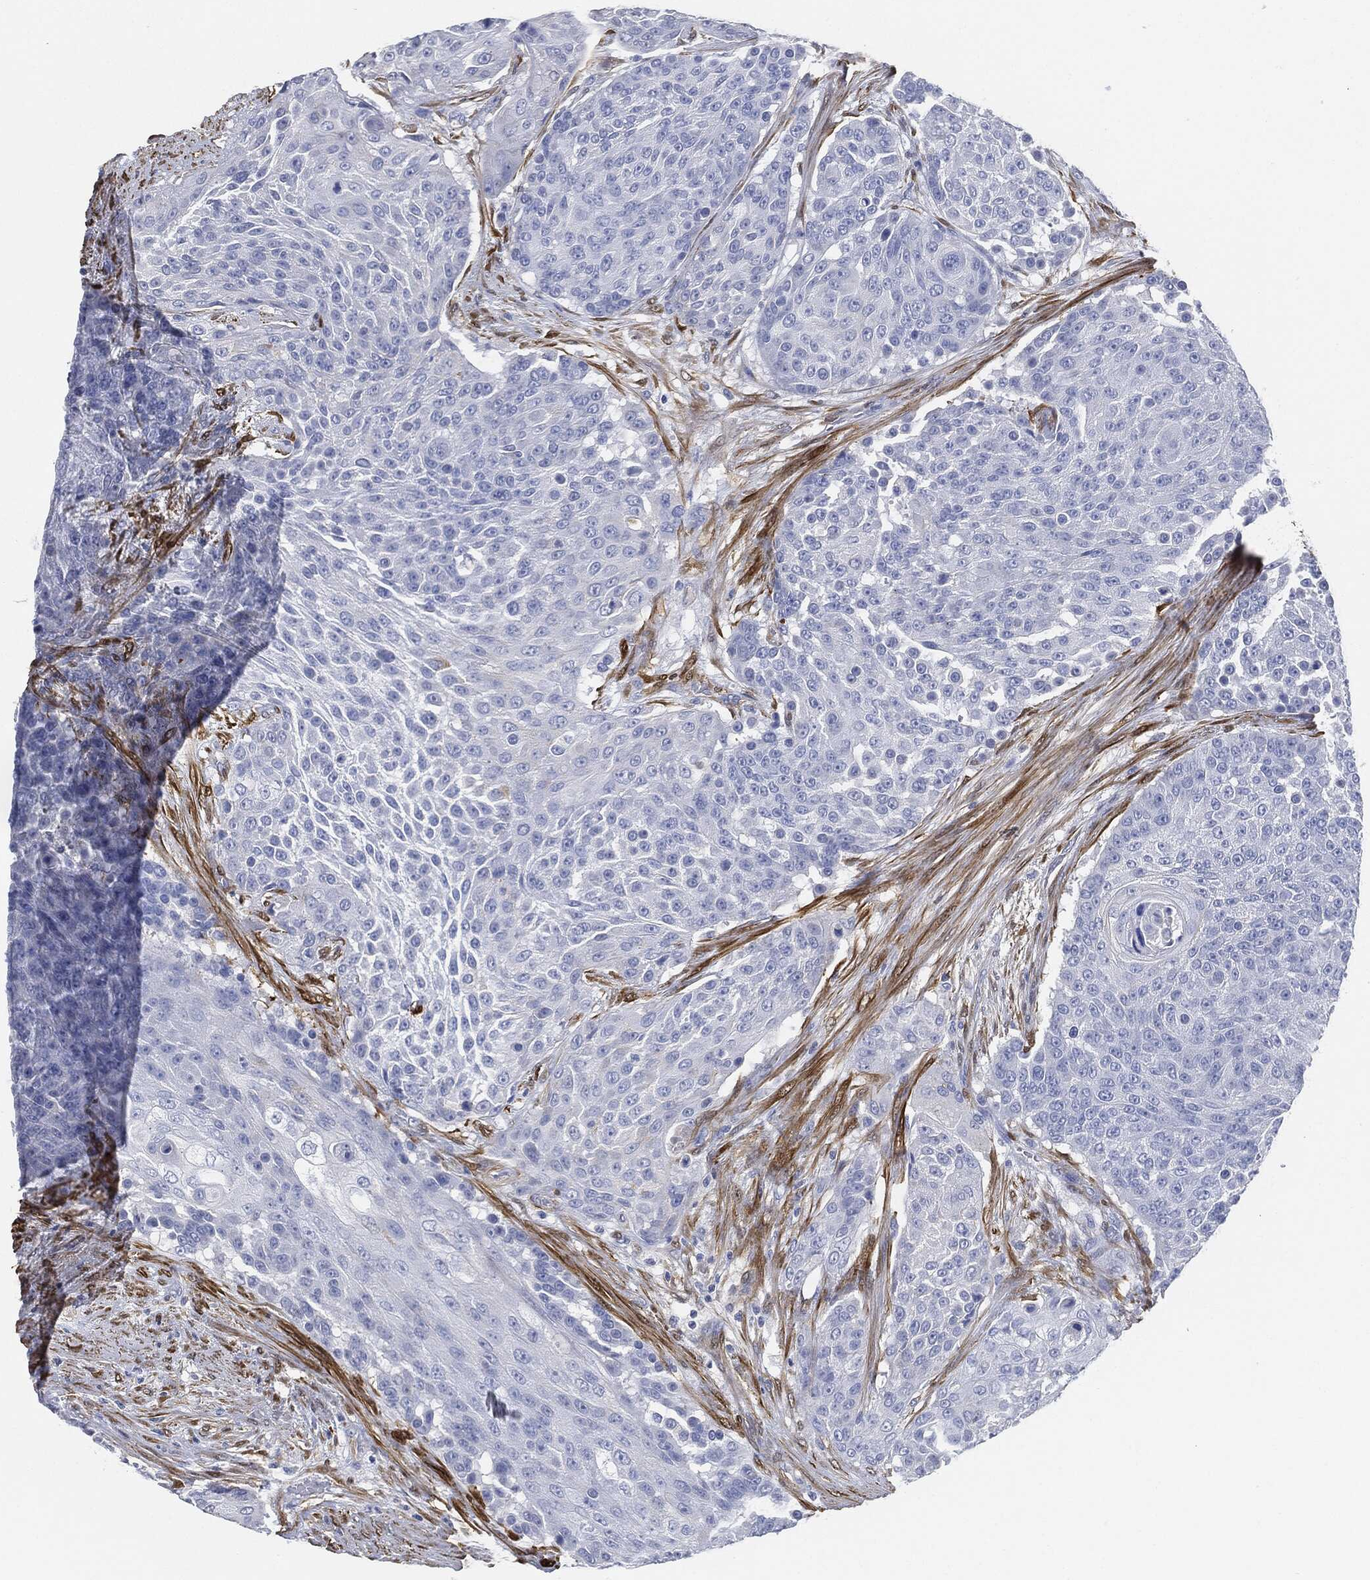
{"staining": {"intensity": "negative", "quantity": "none", "location": "none"}, "tissue": "urothelial cancer", "cell_type": "Tumor cells", "image_type": "cancer", "snomed": [{"axis": "morphology", "description": "Urothelial carcinoma, High grade"}, {"axis": "topography", "description": "Urinary bladder"}], "caption": "High magnification brightfield microscopy of urothelial cancer stained with DAB (3,3'-diaminobenzidine) (brown) and counterstained with hematoxylin (blue): tumor cells show no significant positivity.", "gene": "TAGLN", "patient": {"sex": "female", "age": 63}}